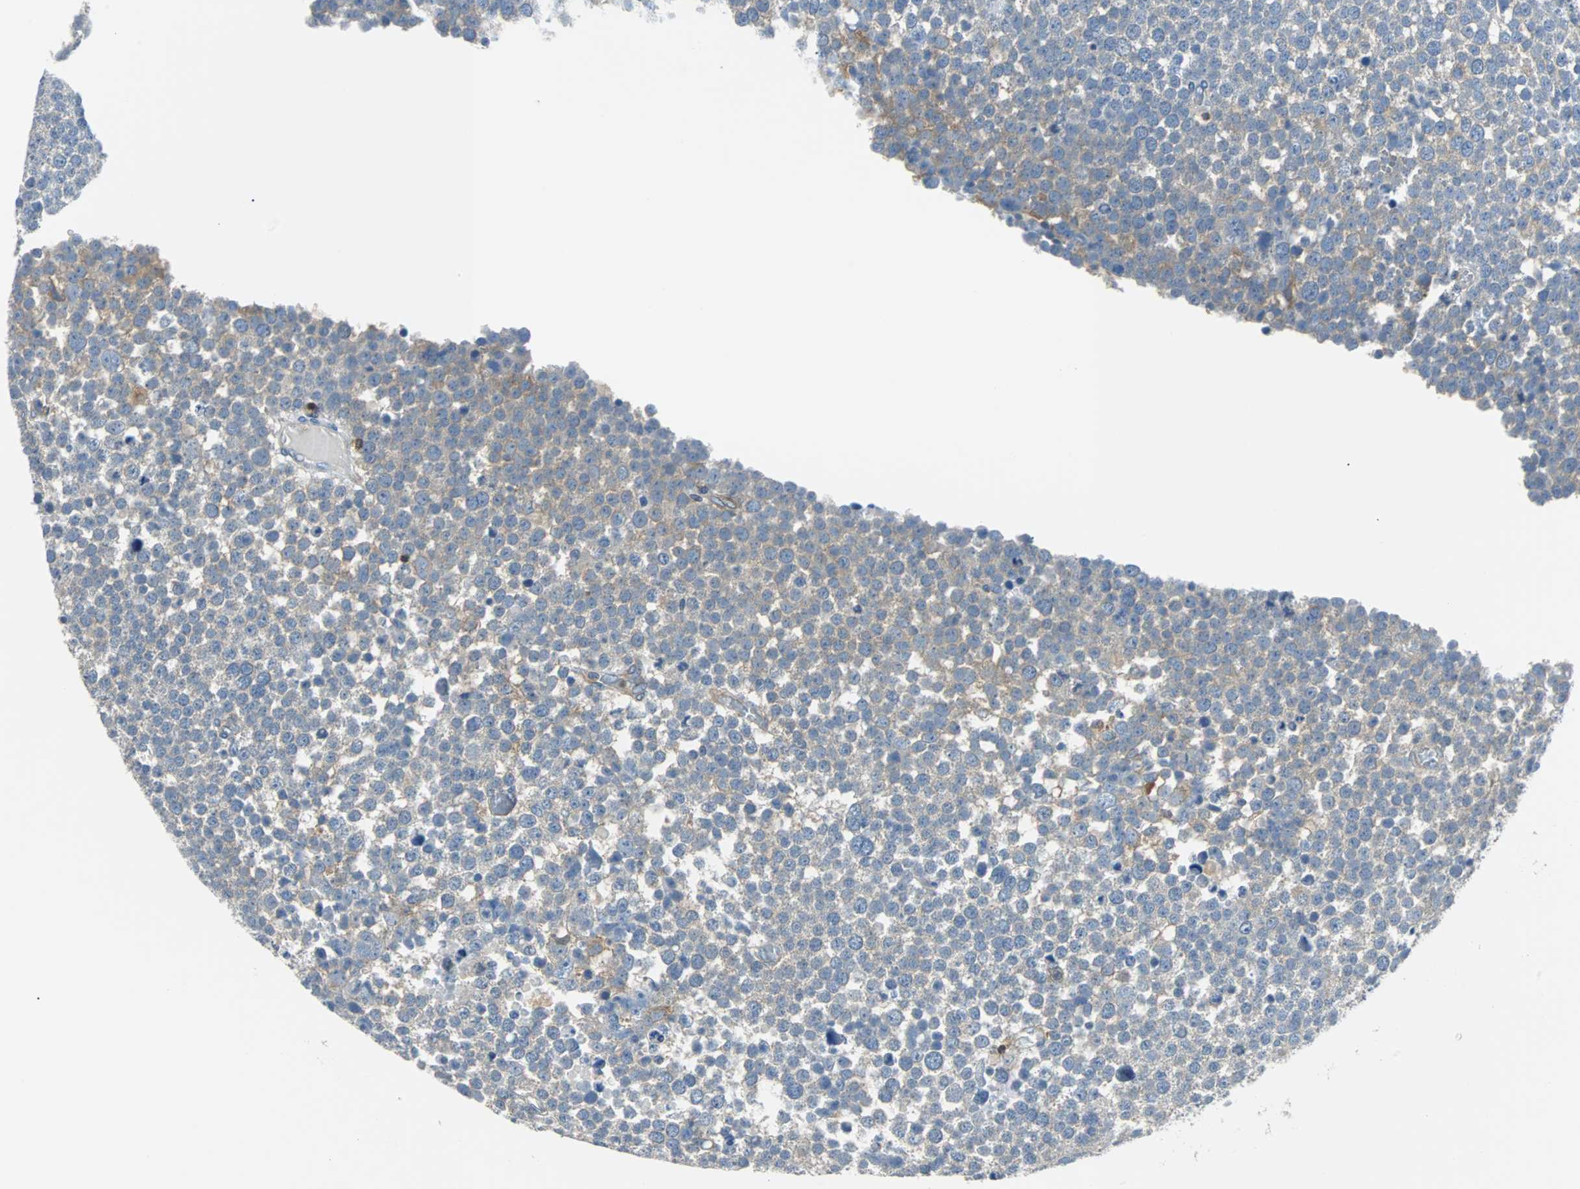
{"staining": {"intensity": "weak", "quantity": "<25%", "location": "cytoplasmic/membranous"}, "tissue": "testis cancer", "cell_type": "Tumor cells", "image_type": "cancer", "snomed": [{"axis": "morphology", "description": "Seminoma, NOS"}, {"axis": "topography", "description": "Testis"}], "caption": "IHC photomicrograph of neoplastic tissue: human testis cancer stained with DAB (3,3'-diaminobenzidine) exhibits no significant protein staining in tumor cells. (DAB (3,3'-diaminobenzidine) immunohistochemistry (IHC), high magnification).", "gene": "TSC22D4", "patient": {"sex": "male", "age": 71}}